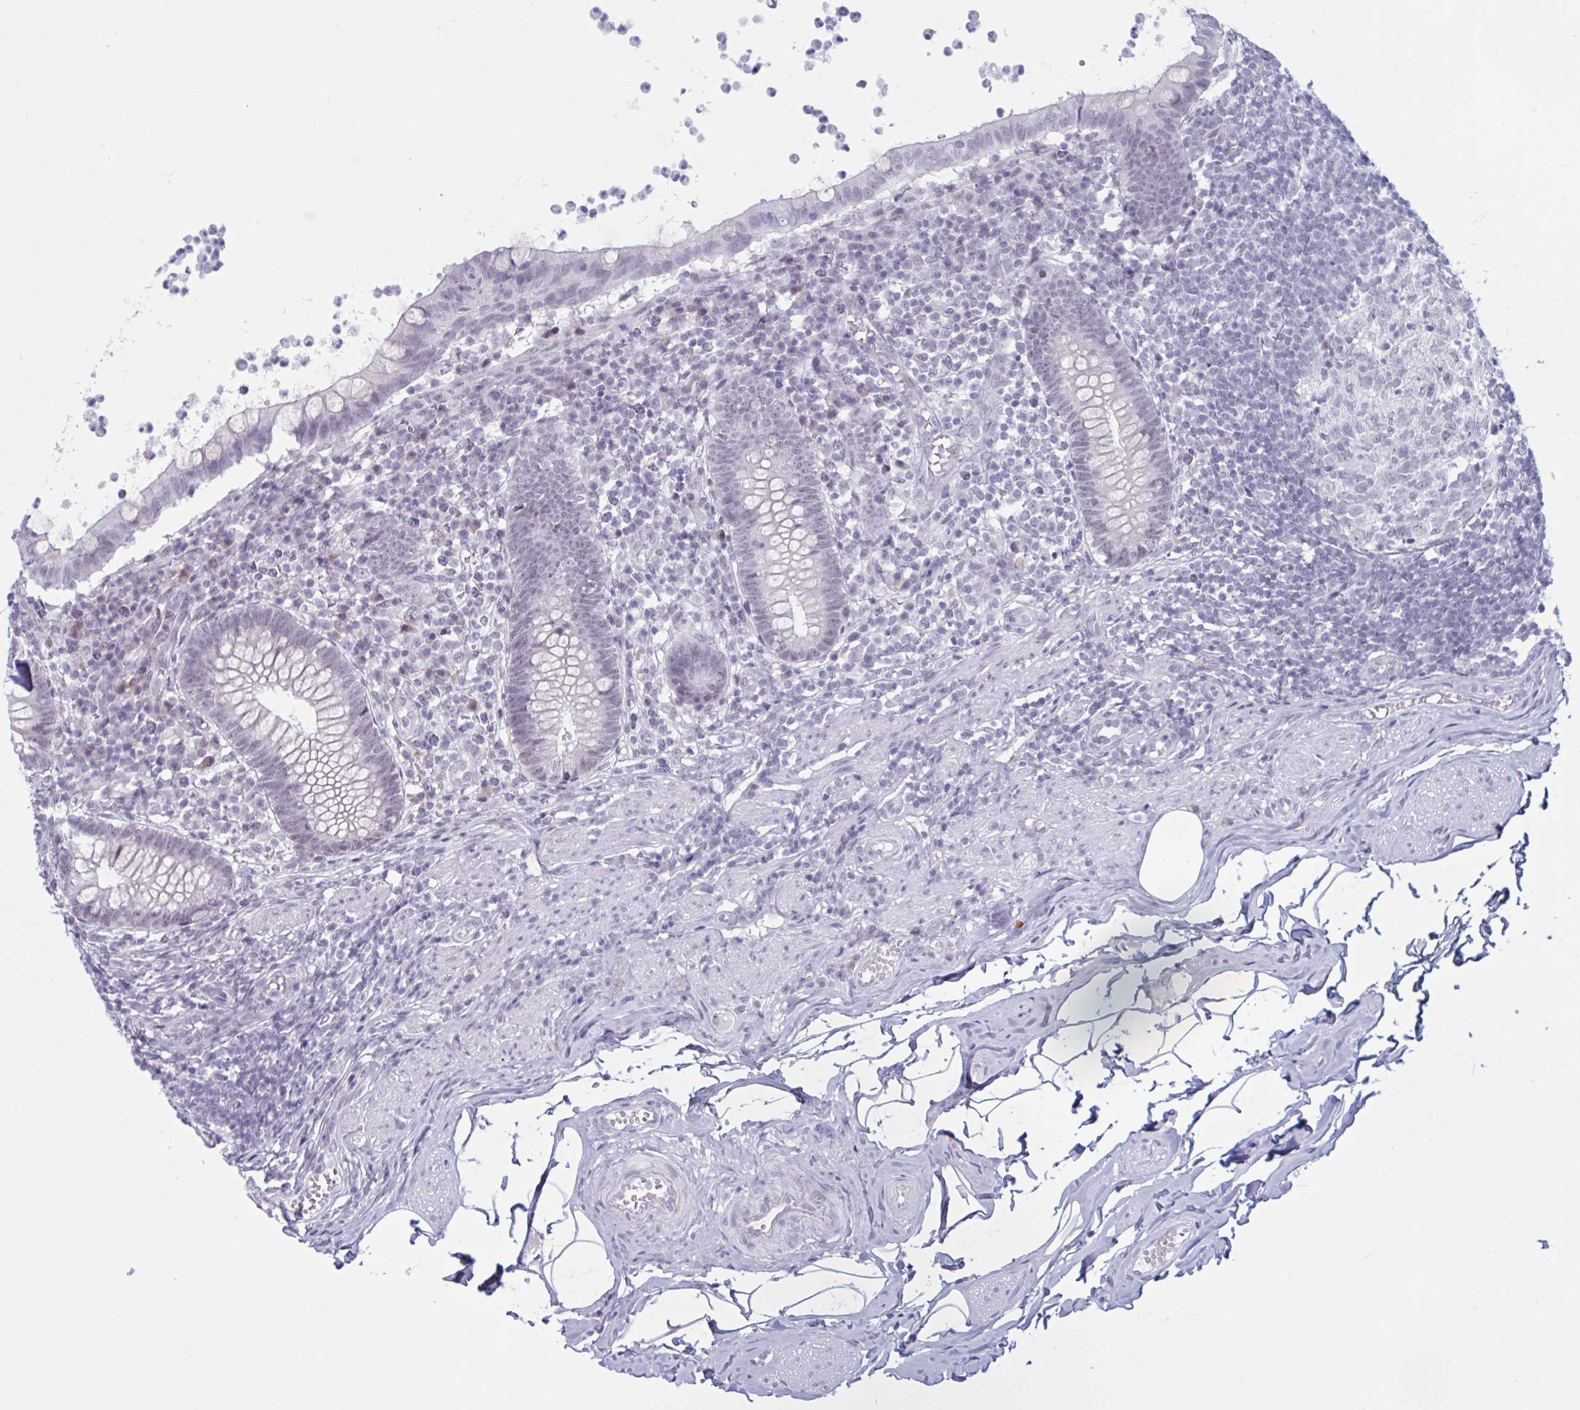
{"staining": {"intensity": "negative", "quantity": "none", "location": "none"}, "tissue": "appendix", "cell_type": "Glandular cells", "image_type": "normal", "snomed": [{"axis": "morphology", "description": "Normal tissue, NOS"}, {"axis": "topography", "description": "Appendix"}], "caption": "Immunohistochemical staining of unremarkable appendix exhibits no significant expression in glandular cells.", "gene": "MSMB", "patient": {"sex": "female", "age": 56}}